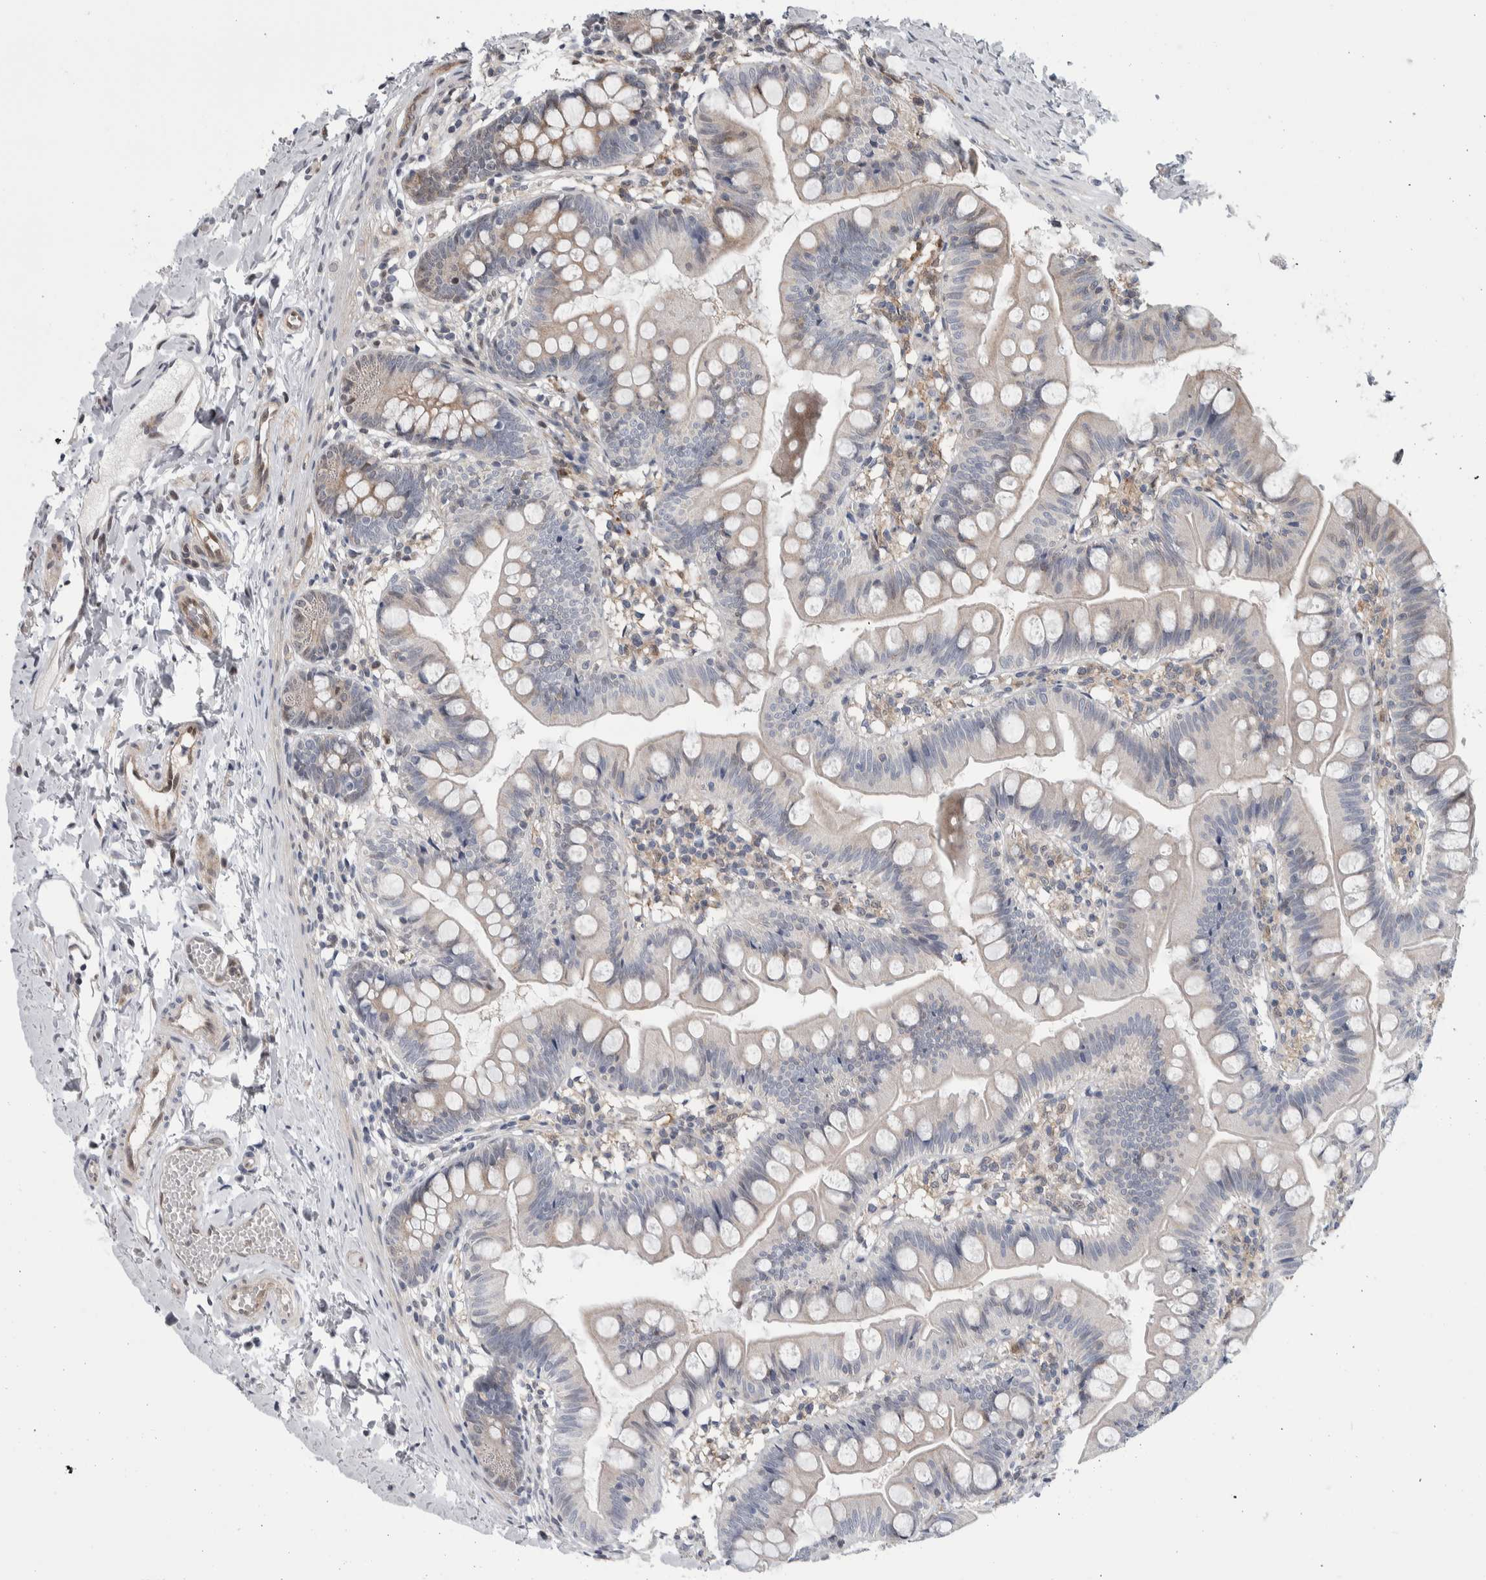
{"staining": {"intensity": "weak", "quantity": "<25%", "location": "cytoplasmic/membranous"}, "tissue": "small intestine", "cell_type": "Glandular cells", "image_type": "normal", "snomed": [{"axis": "morphology", "description": "Normal tissue, NOS"}, {"axis": "topography", "description": "Small intestine"}], "caption": "DAB (3,3'-diaminobenzidine) immunohistochemical staining of normal small intestine displays no significant expression in glandular cells.", "gene": "PTPA", "patient": {"sex": "male", "age": 7}}